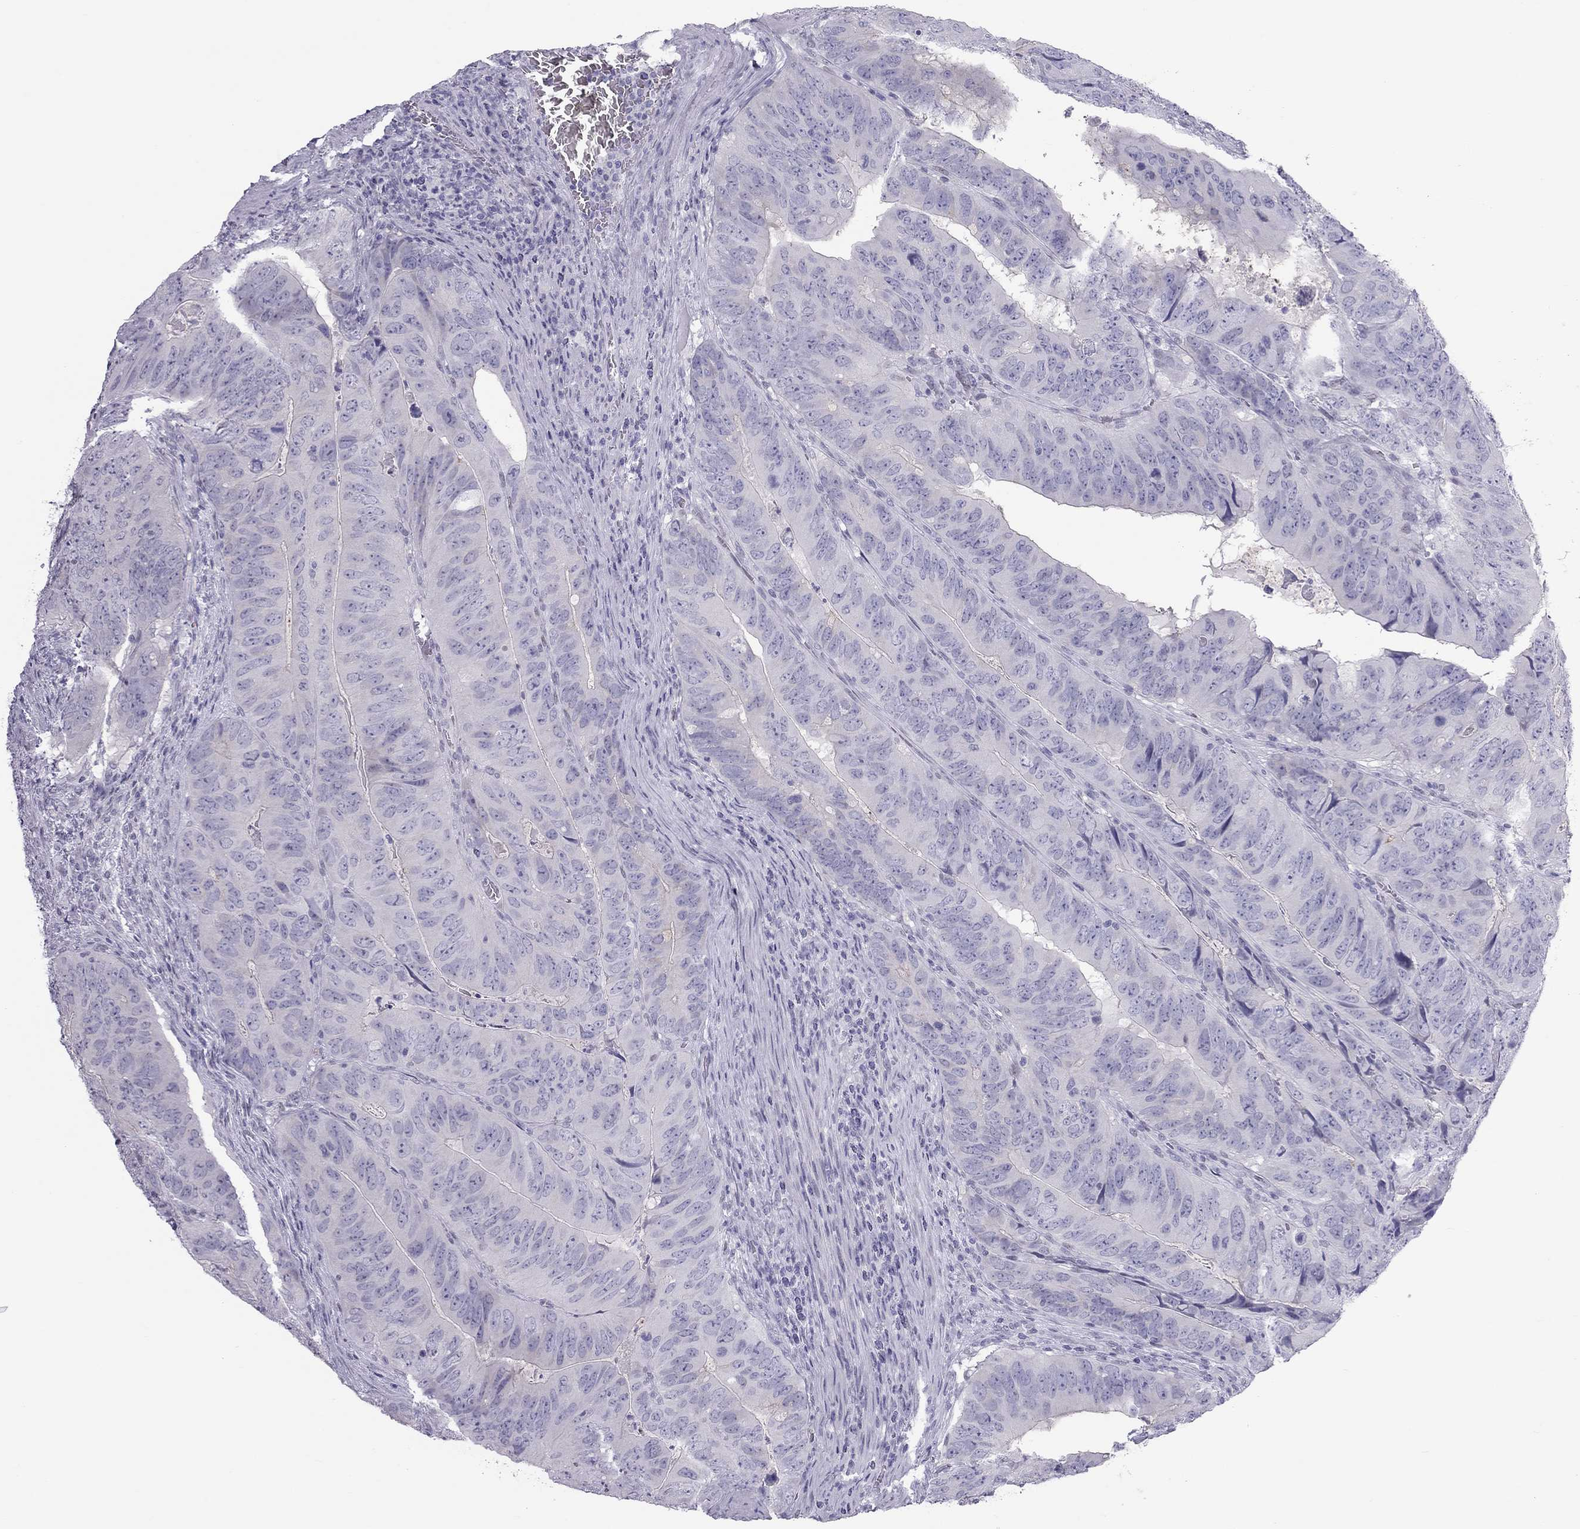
{"staining": {"intensity": "negative", "quantity": "none", "location": "none"}, "tissue": "colorectal cancer", "cell_type": "Tumor cells", "image_type": "cancer", "snomed": [{"axis": "morphology", "description": "Adenocarcinoma, NOS"}, {"axis": "topography", "description": "Colon"}], "caption": "The immunohistochemistry micrograph has no significant positivity in tumor cells of colorectal cancer (adenocarcinoma) tissue.", "gene": "TEX14", "patient": {"sex": "male", "age": 79}}